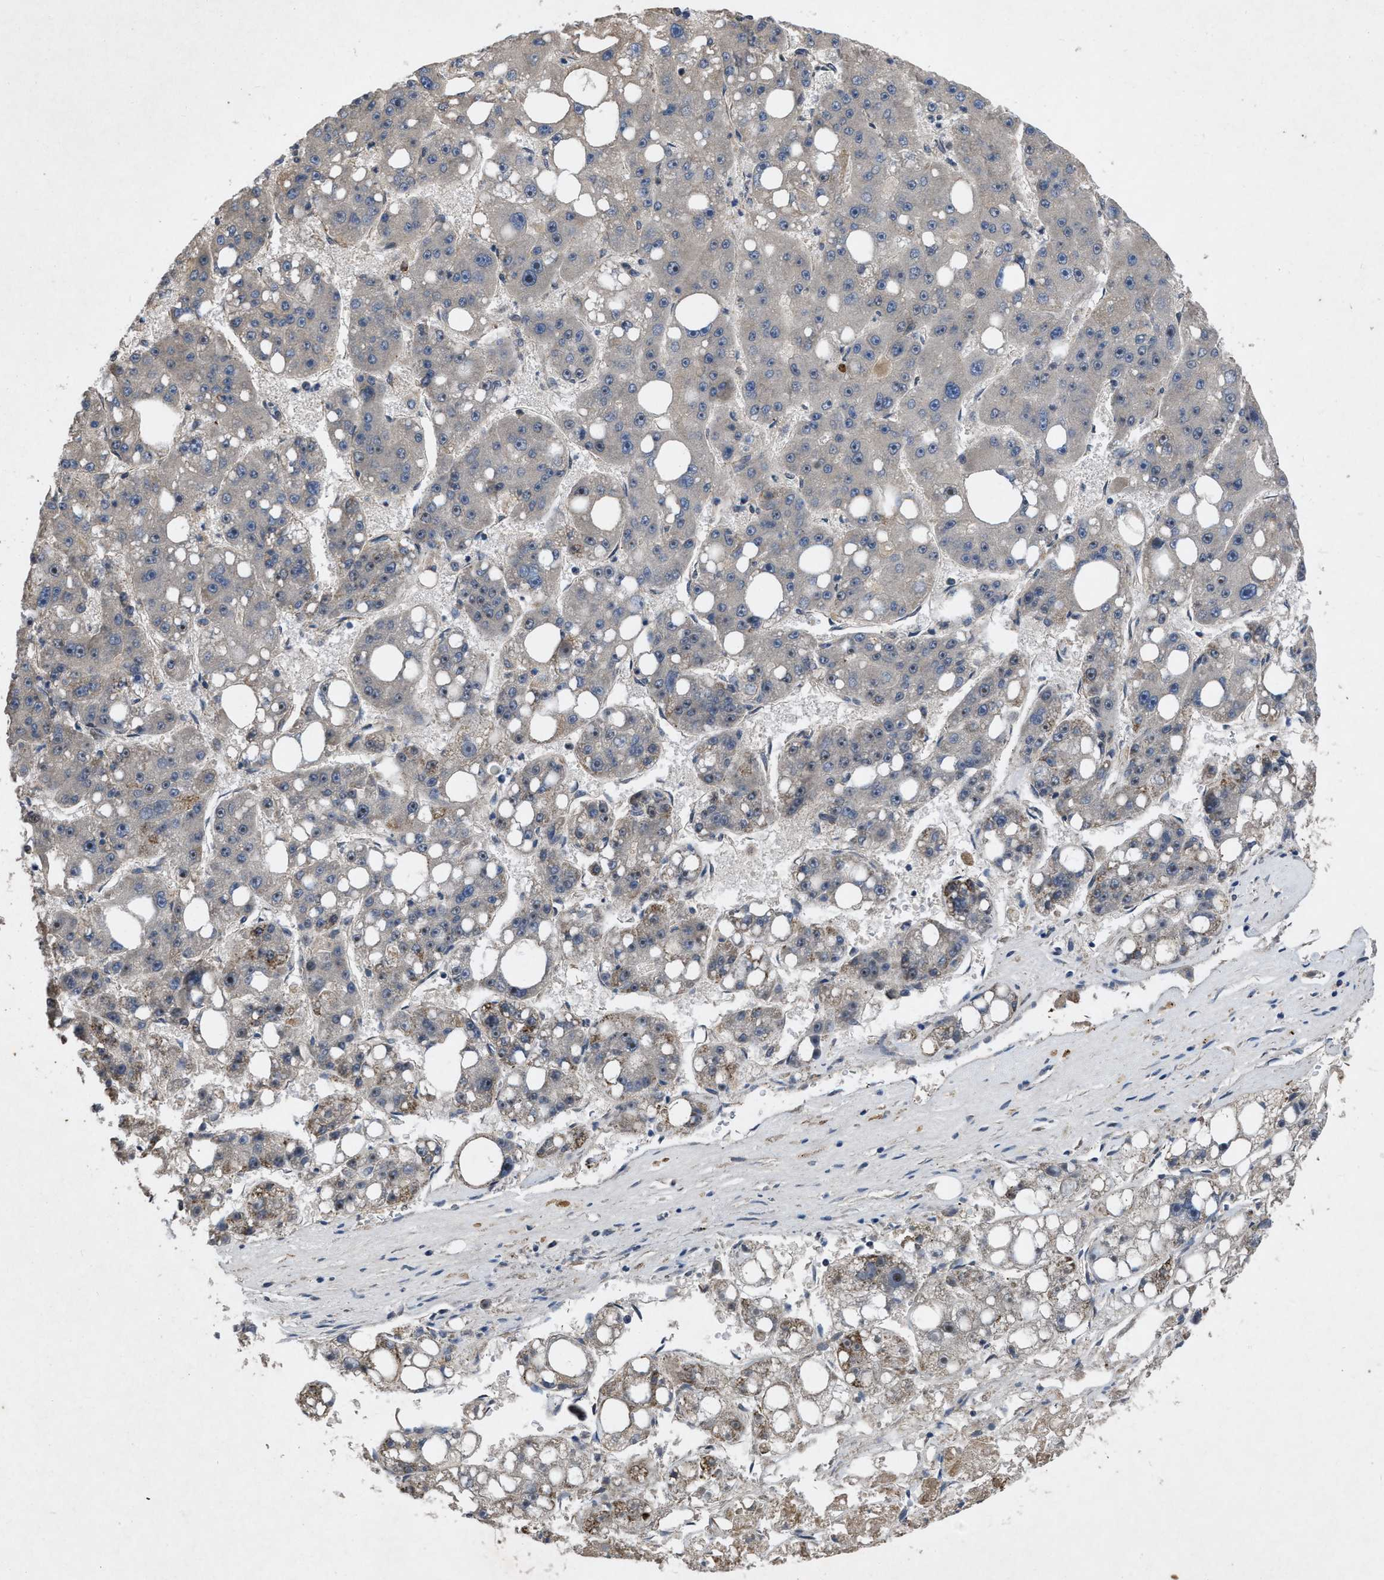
{"staining": {"intensity": "moderate", "quantity": "<25%", "location": "cytoplasmic/membranous"}, "tissue": "liver cancer", "cell_type": "Tumor cells", "image_type": "cancer", "snomed": [{"axis": "morphology", "description": "Carcinoma, Hepatocellular, NOS"}, {"axis": "topography", "description": "Liver"}], "caption": "Hepatocellular carcinoma (liver) stained with immunohistochemistry (IHC) displays moderate cytoplasmic/membranous positivity in about <25% of tumor cells.", "gene": "ZNHIT1", "patient": {"sex": "female", "age": 61}}